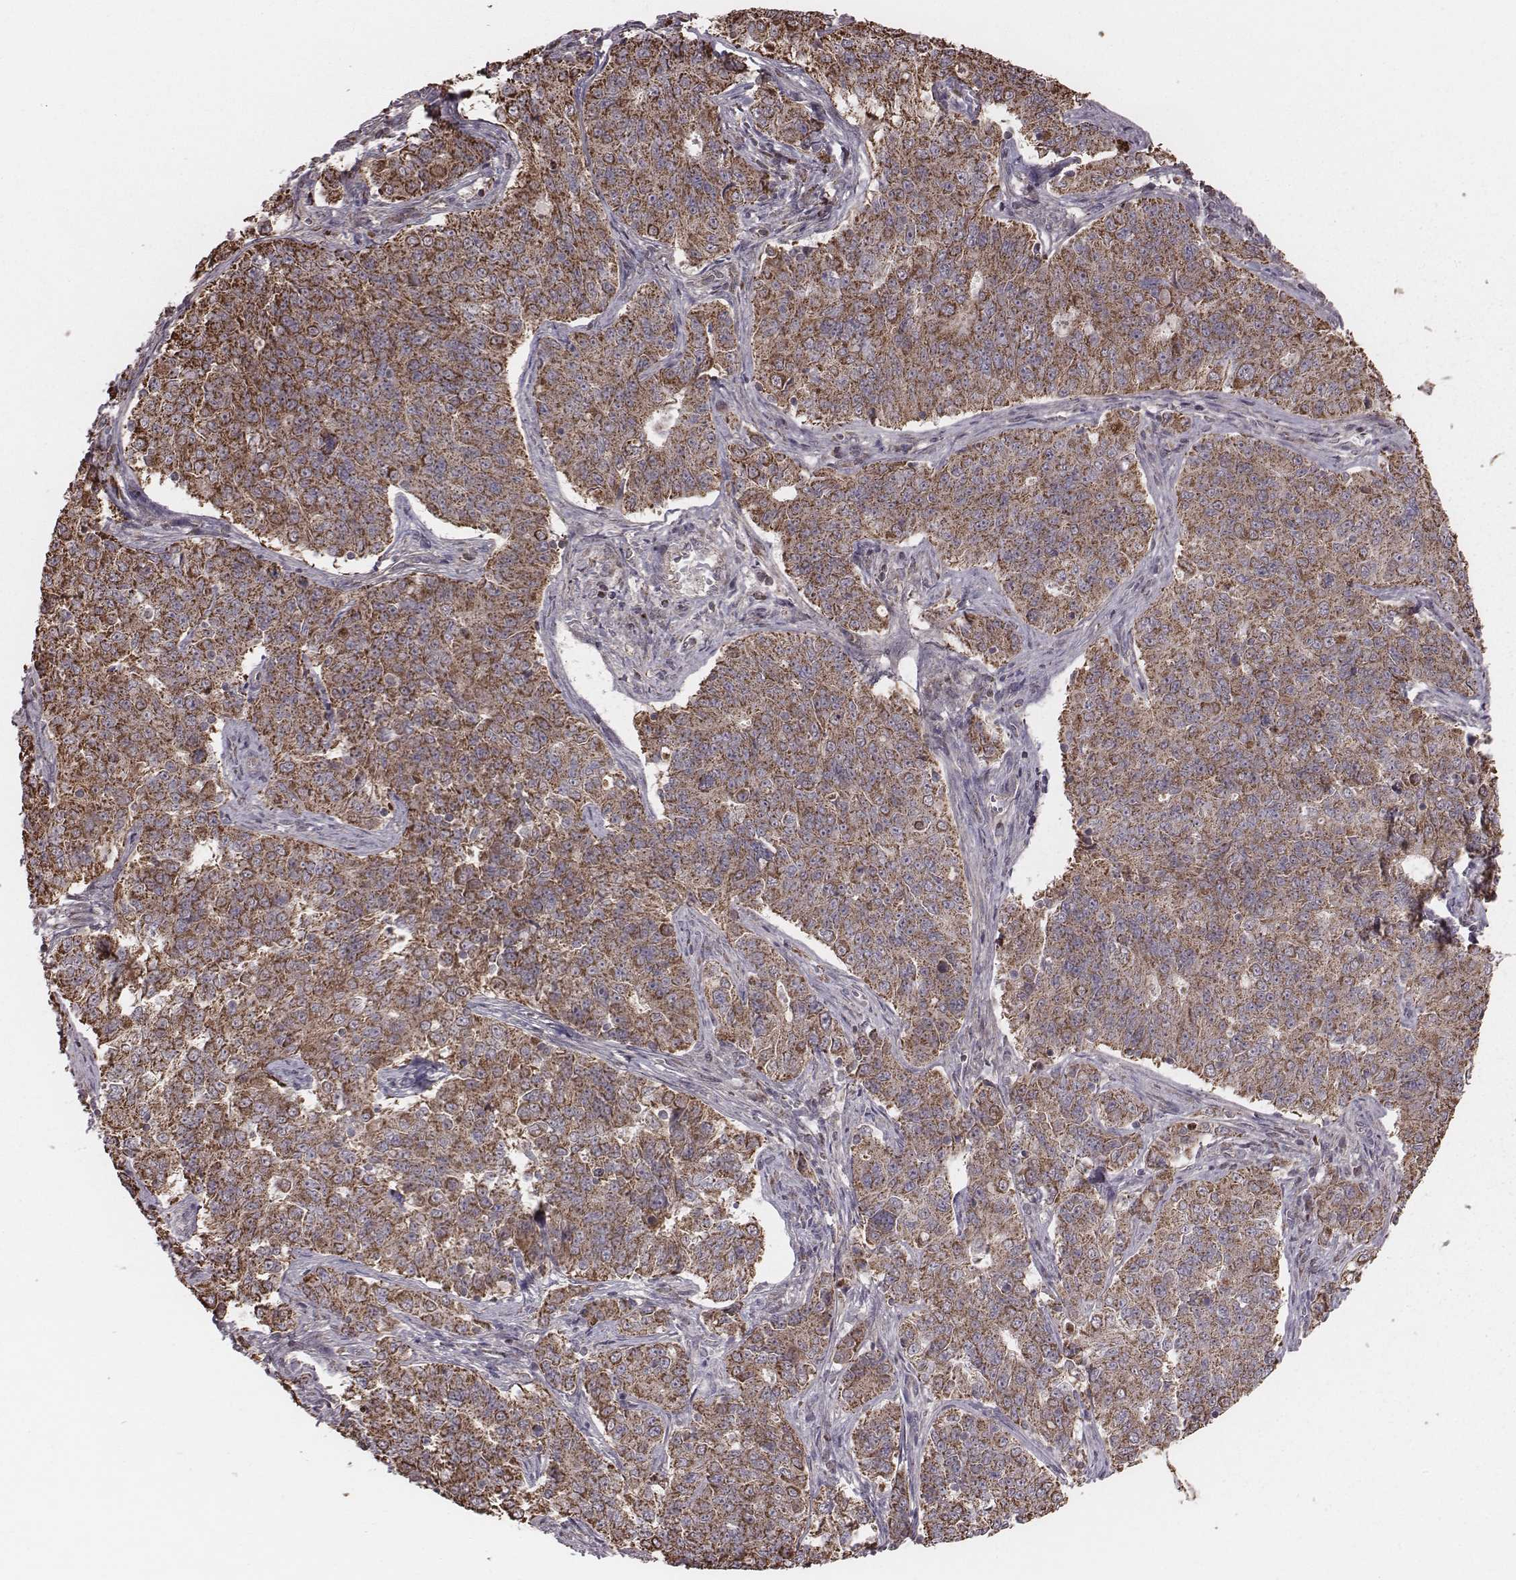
{"staining": {"intensity": "strong", "quantity": ">75%", "location": "cytoplasmic/membranous"}, "tissue": "endometrial cancer", "cell_type": "Tumor cells", "image_type": "cancer", "snomed": [{"axis": "morphology", "description": "Adenocarcinoma, NOS"}, {"axis": "topography", "description": "Endometrium"}], "caption": "Immunohistochemistry micrograph of neoplastic tissue: human endometrial cancer stained using immunohistochemistry (IHC) exhibits high levels of strong protein expression localized specifically in the cytoplasmic/membranous of tumor cells, appearing as a cytoplasmic/membranous brown color.", "gene": "PDCD2L", "patient": {"sex": "female", "age": 43}}